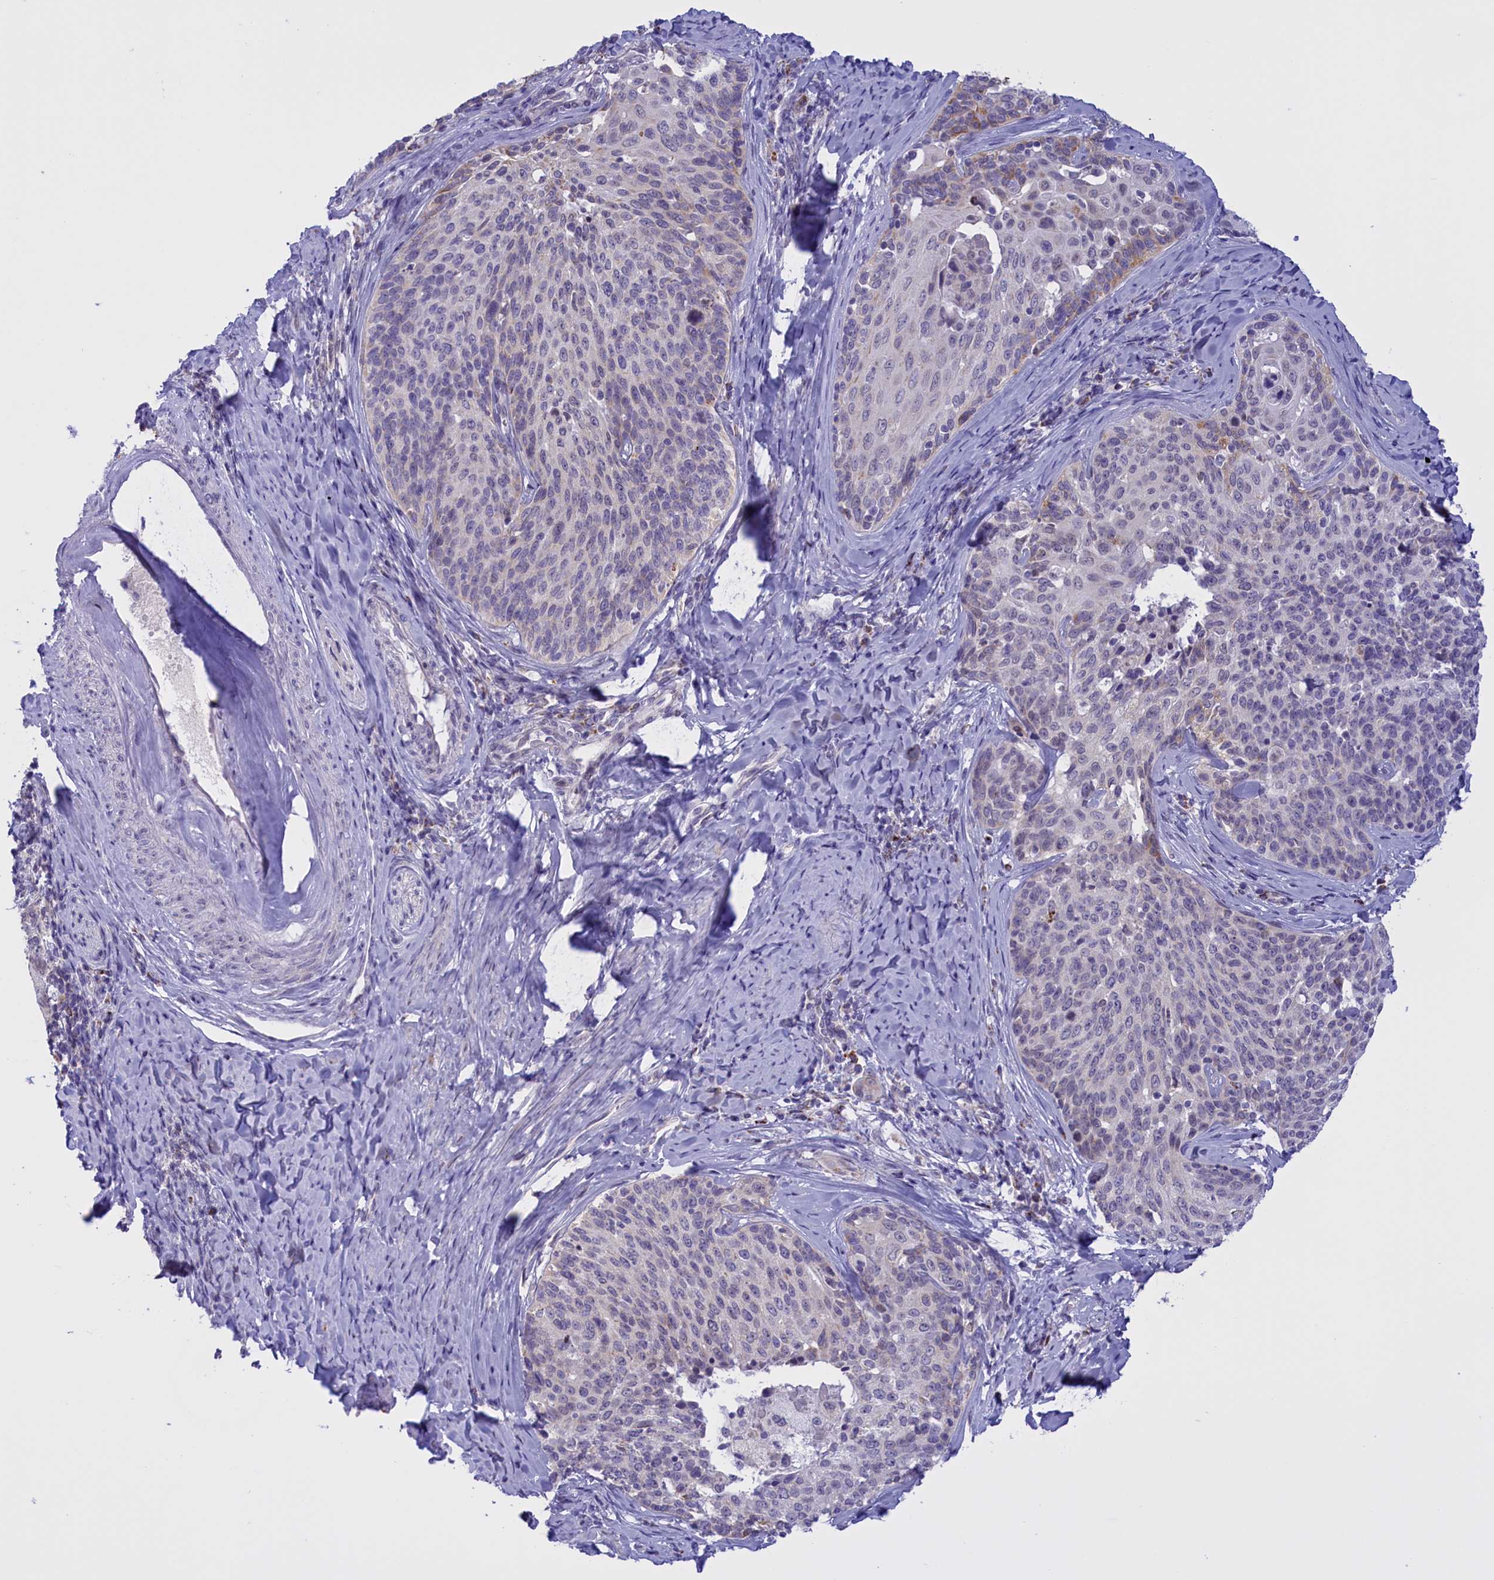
{"staining": {"intensity": "moderate", "quantity": "<25%", "location": "cytoplasmic/membranous"}, "tissue": "cervical cancer", "cell_type": "Tumor cells", "image_type": "cancer", "snomed": [{"axis": "morphology", "description": "Squamous cell carcinoma, NOS"}, {"axis": "topography", "description": "Cervix"}], "caption": "Cervical cancer (squamous cell carcinoma) was stained to show a protein in brown. There is low levels of moderate cytoplasmic/membranous expression in about <25% of tumor cells. Ihc stains the protein in brown and the nuclei are stained blue.", "gene": "FAM149B1", "patient": {"sex": "female", "age": 50}}